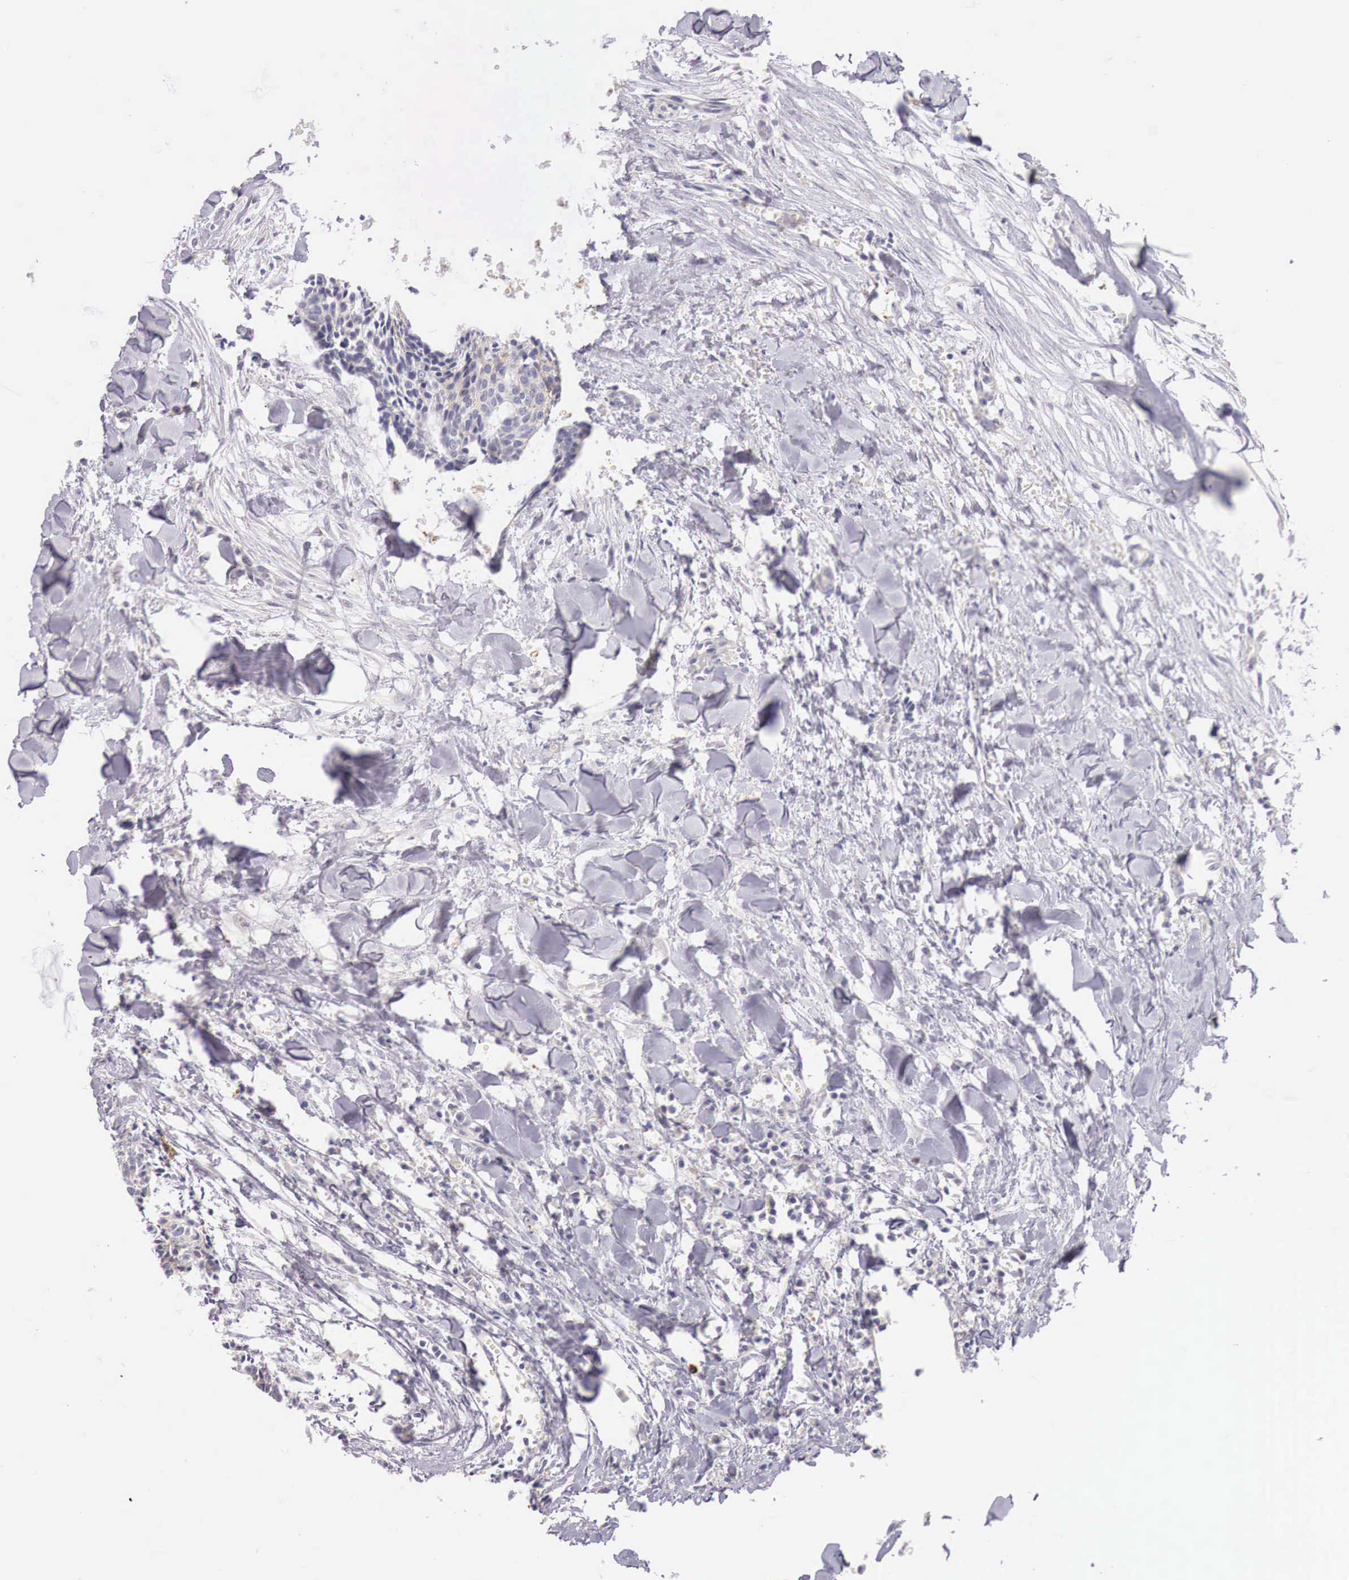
{"staining": {"intensity": "weak", "quantity": "25%-75%", "location": "cytoplasmic/membranous"}, "tissue": "head and neck cancer", "cell_type": "Tumor cells", "image_type": "cancer", "snomed": [{"axis": "morphology", "description": "Squamous cell carcinoma, NOS"}, {"axis": "topography", "description": "Salivary gland"}, {"axis": "topography", "description": "Head-Neck"}], "caption": "Squamous cell carcinoma (head and neck) tissue displays weak cytoplasmic/membranous staining in approximately 25%-75% of tumor cells, visualized by immunohistochemistry. (Brightfield microscopy of DAB IHC at high magnification).", "gene": "ITIH6", "patient": {"sex": "male", "age": 70}}